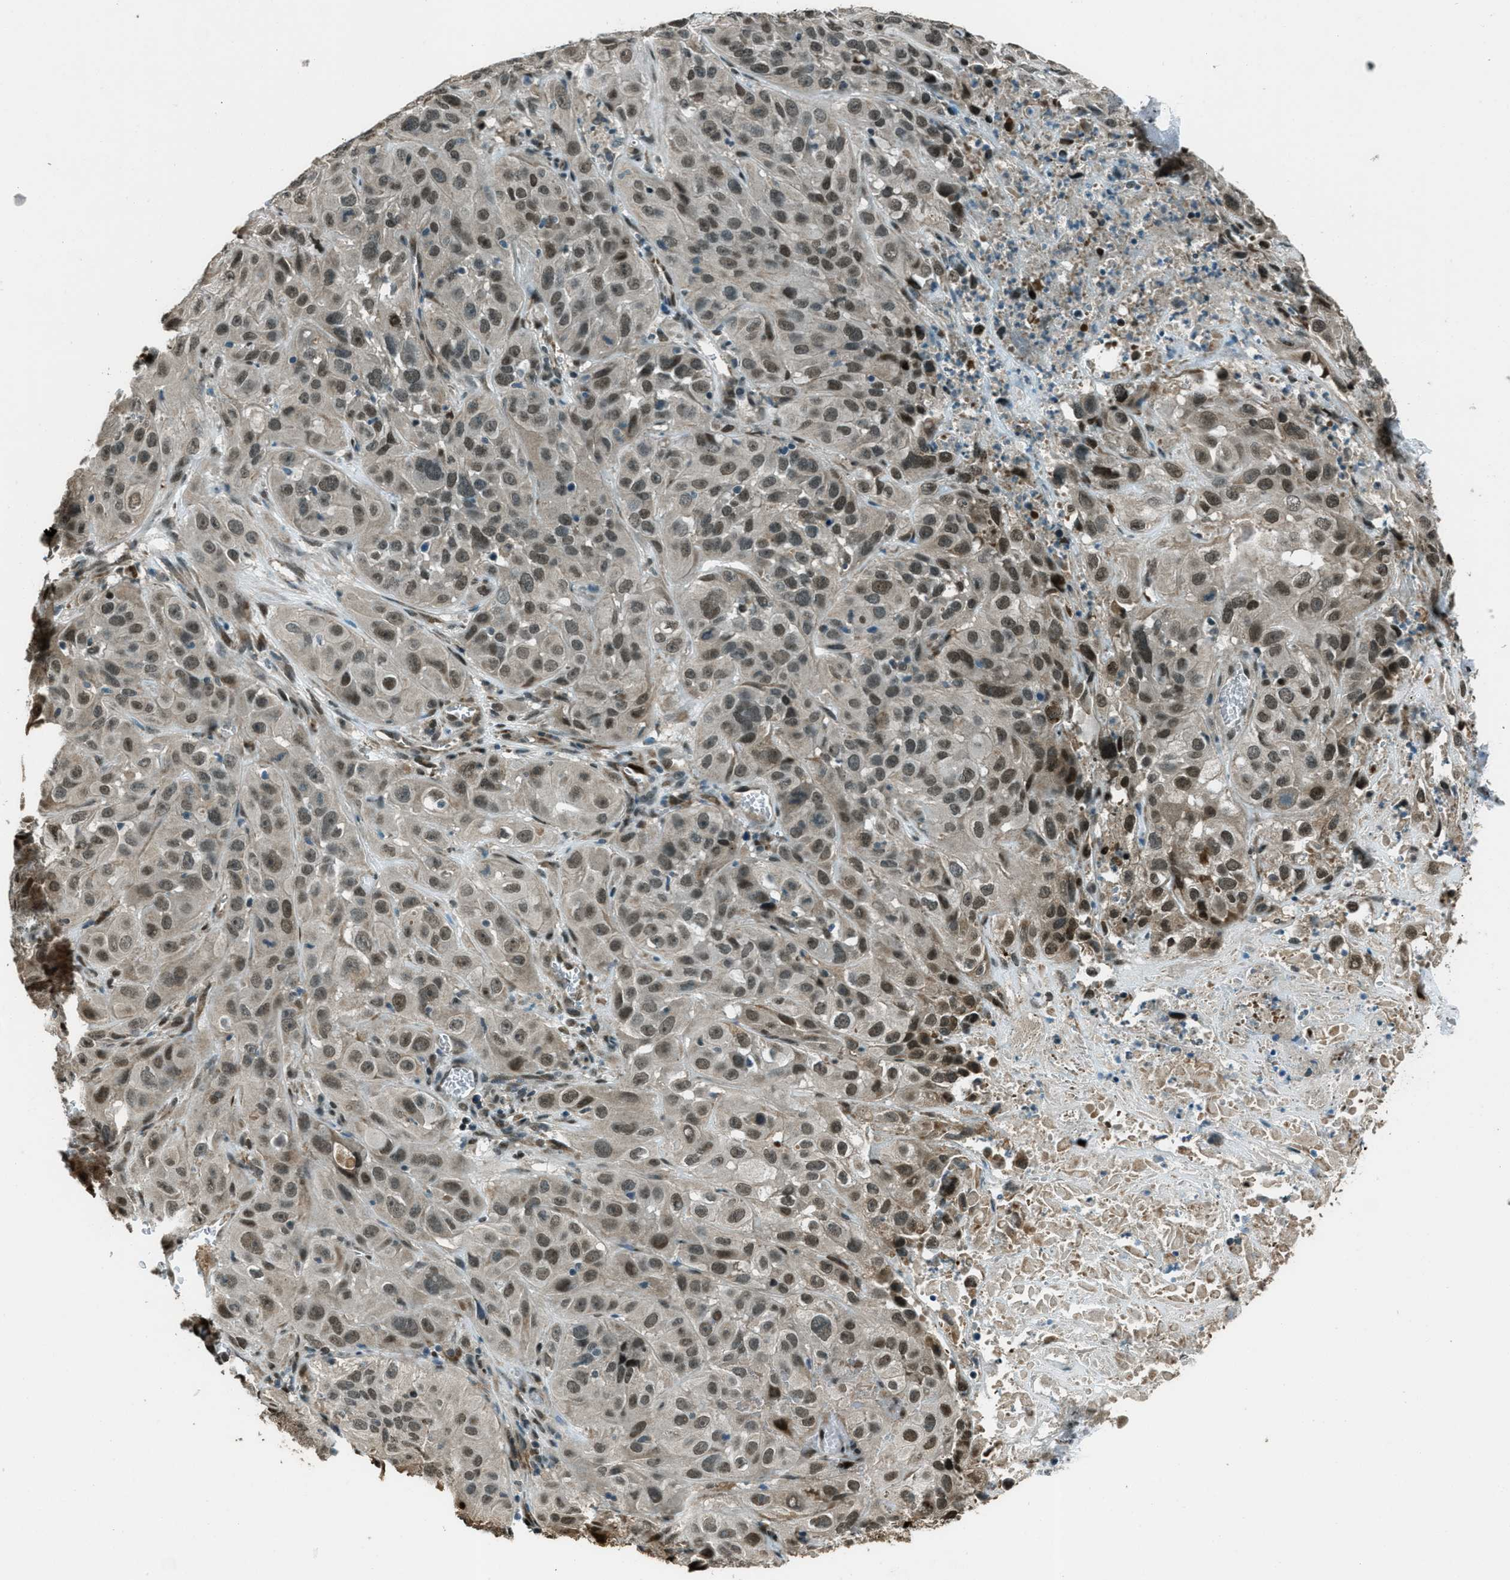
{"staining": {"intensity": "moderate", "quantity": "25%-75%", "location": "cytoplasmic/membranous,nuclear"}, "tissue": "cervical cancer", "cell_type": "Tumor cells", "image_type": "cancer", "snomed": [{"axis": "morphology", "description": "Squamous cell carcinoma, NOS"}, {"axis": "topography", "description": "Cervix"}], "caption": "This is an image of immunohistochemistry staining of squamous cell carcinoma (cervical), which shows moderate staining in the cytoplasmic/membranous and nuclear of tumor cells.", "gene": "TARDBP", "patient": {"sex": "female", "age": 32}}